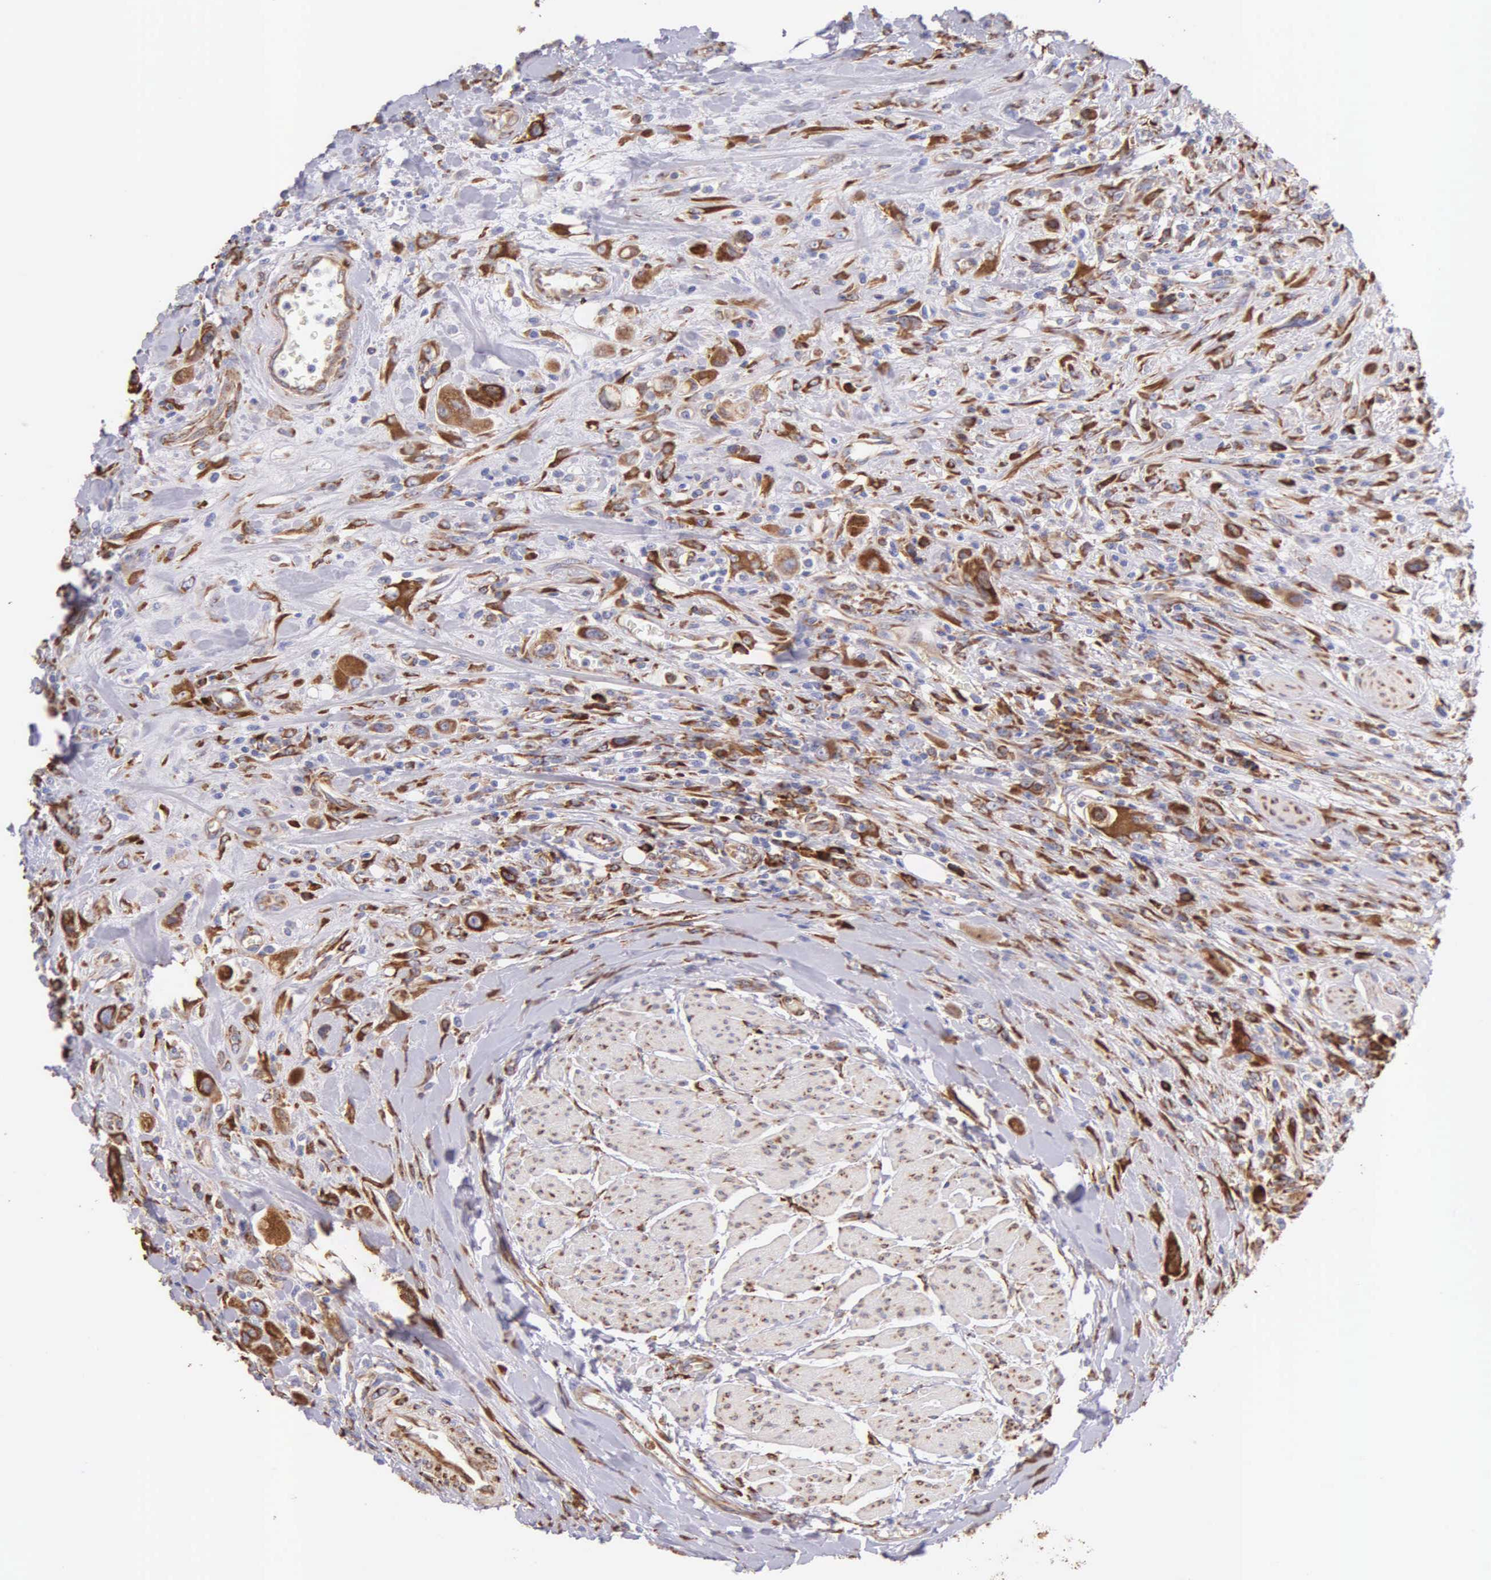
{"staining": {"intensity": "strong", "quantity": ">75%", "location": "cytoplasmic/membranous"}, "tissue": "urothelial cancer", "cell_type": "Tumor cells", "image_type": "cancer", "snomed": [{"axis": "morphology", "description": "Urothelial carcinoma, High grade"}, {"axis": "topography", "description": "Urinary bladder"}], "caption": "This is a micrograph of IHC staining of urothelial cancer, which shows strong staining in the cytoplasmic/membranous of tumor cells.", "gene": "CKAP4", "patient": {"sex": "male", "age": 50}}